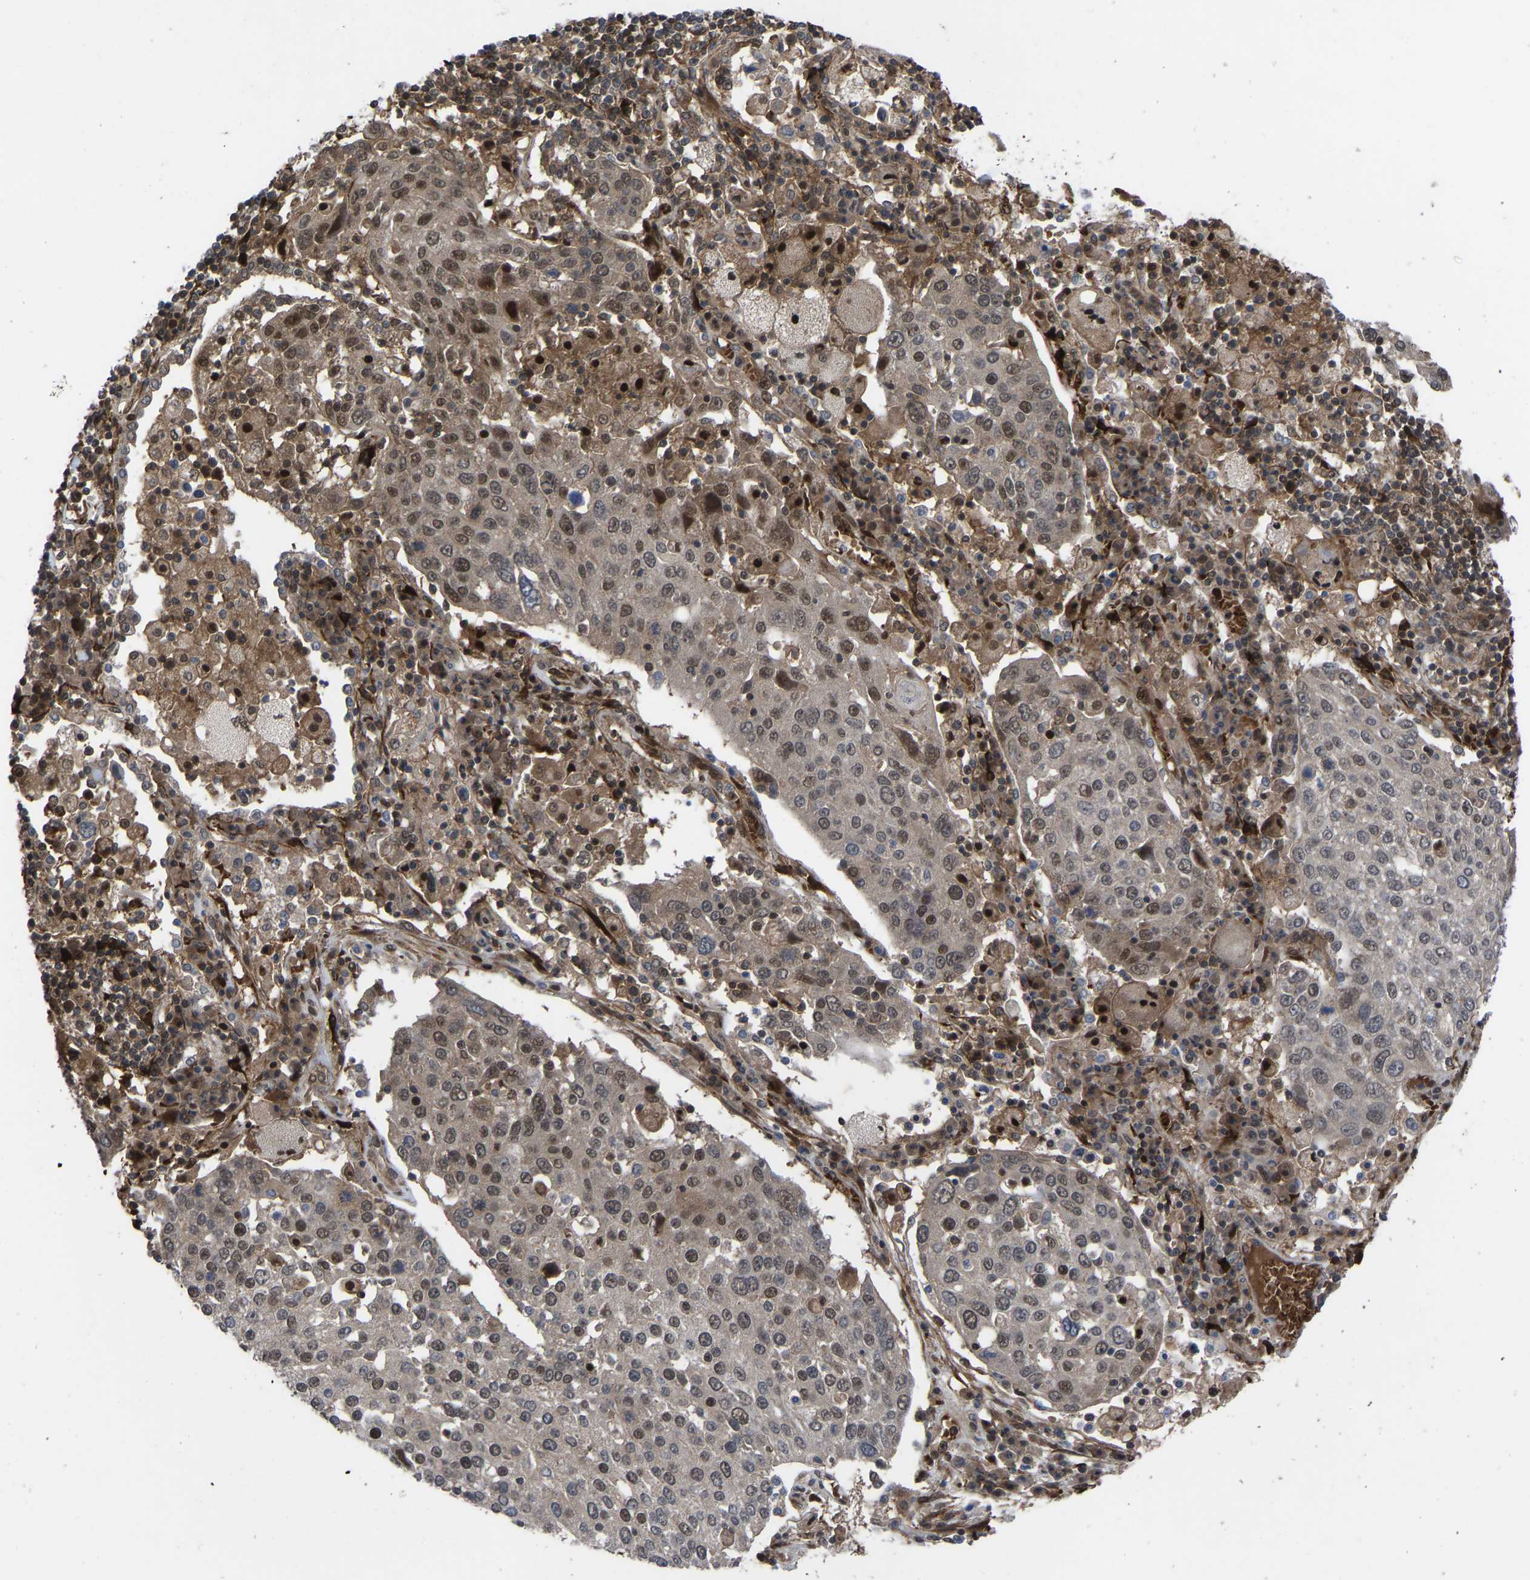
{"staining": {"intensity": "moderate", "quantity": "<25%", "location": "nuclear"}, "tissue": "lung cancer", "cell_type": "Tumor cells", "image_type": "cancer", "snomed": [{"axis": "morphology", "description": "Squamous cell carcinoma, NOS"}, {"axis": "topography", "description": "Lung"}], "caption": "The micrograph shows a brown stain indicating the presence of a protein in the nuclear of tumor cells in lung cancer (squamous cell carcinoma).", "gene": "CYP7B1", "patient": {"sex": "male", "age": 65}}